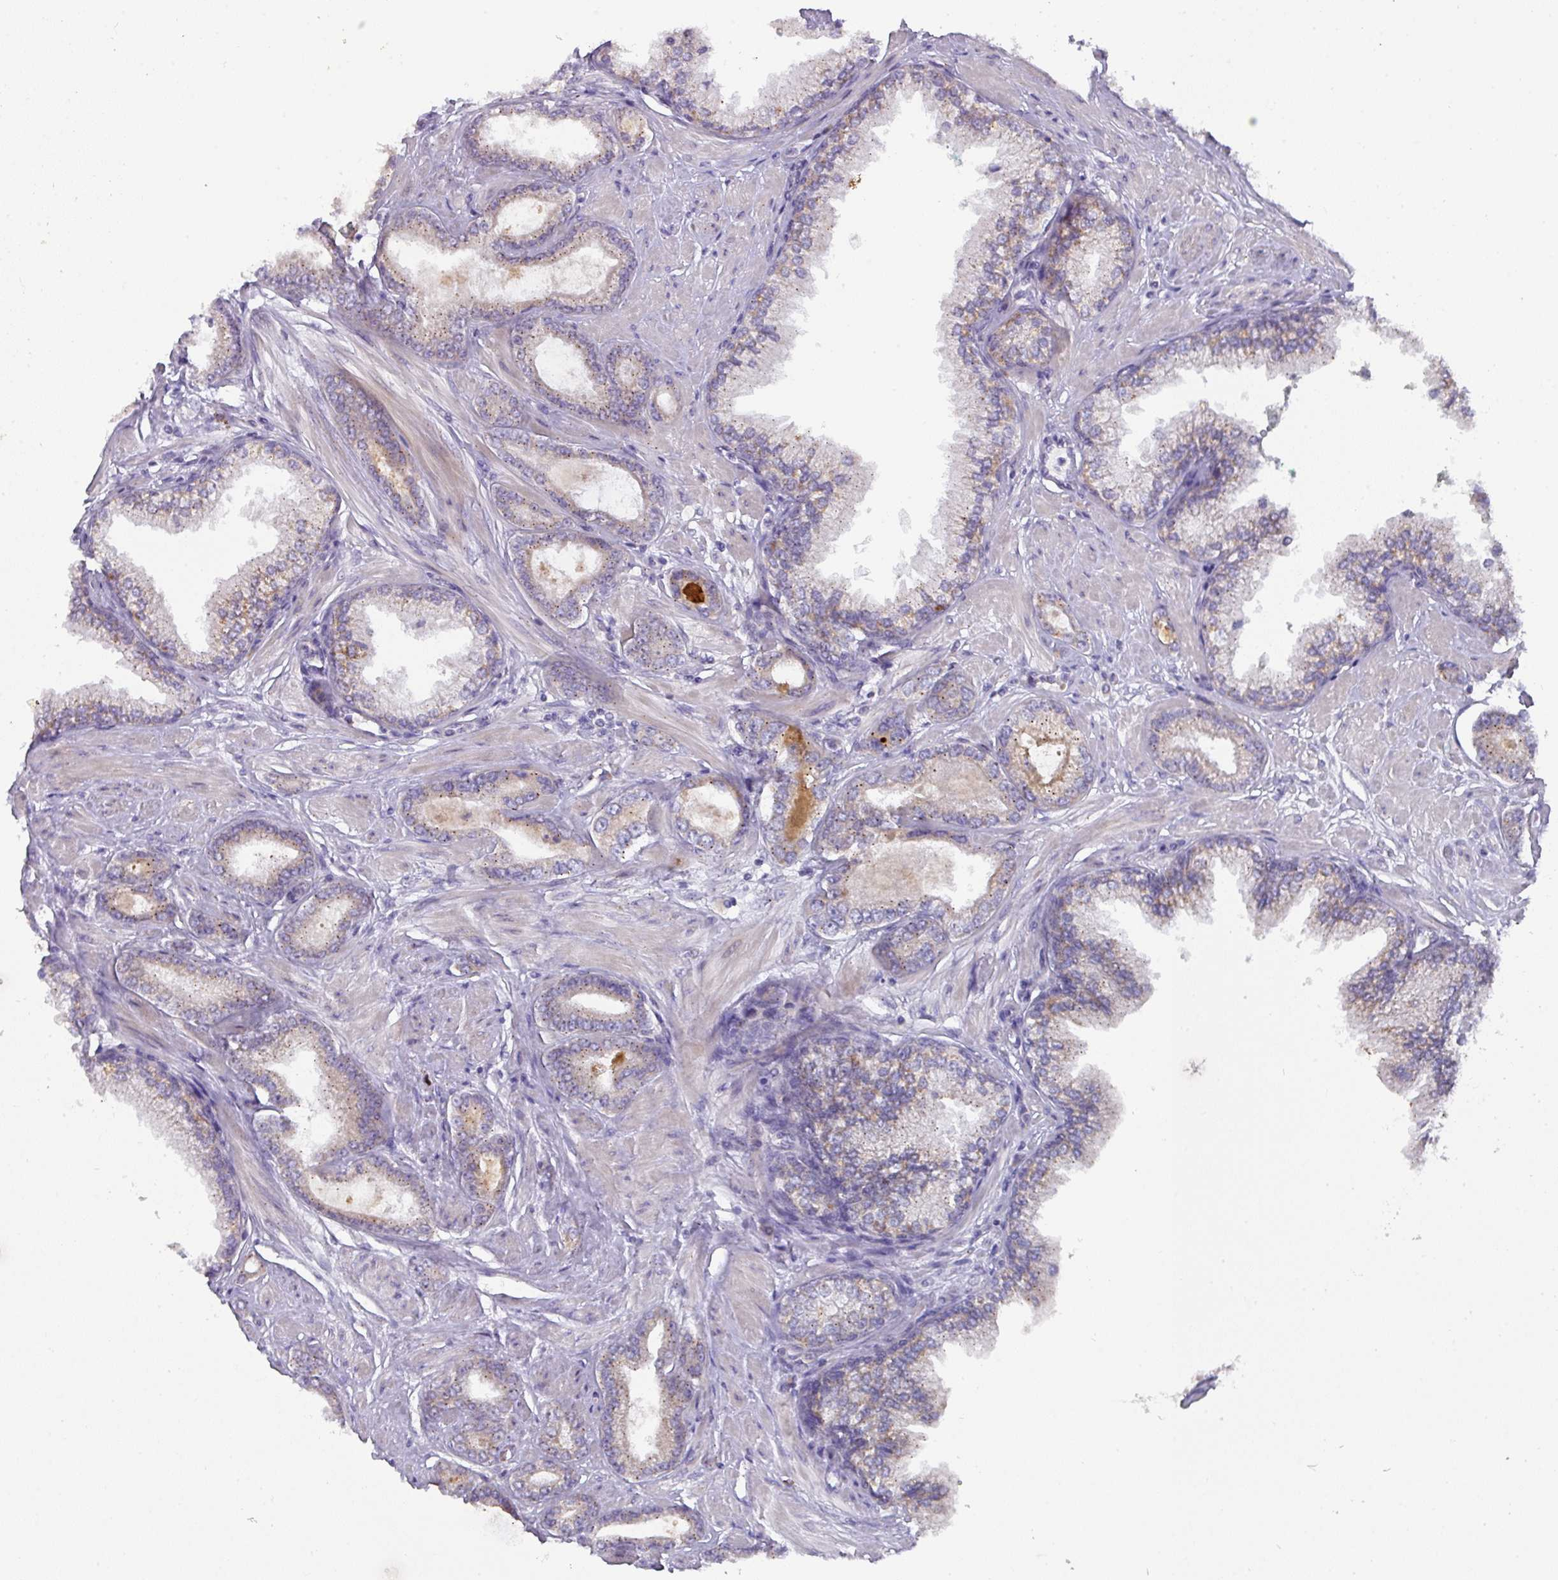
{"staining": {"intensity": "weak", "quantity": "<25%", "location": "cytoplasmic/membranous"}, "tissue": "prostate cancer", "cell_type": "Tumor cells", "image_type": "cancer", "snomed": [{"axis": "morphology", "description": "Adenocarcinoma, Low grade"}, {"axis": "topography", "description": "Prostate"}], "caption": "This is an immunohistochemistry micrograph of human prostate cancer. There is no positivity in tumor cells.", "gene": "IL4R", "patient": {"sex": "male", "age": 60}}